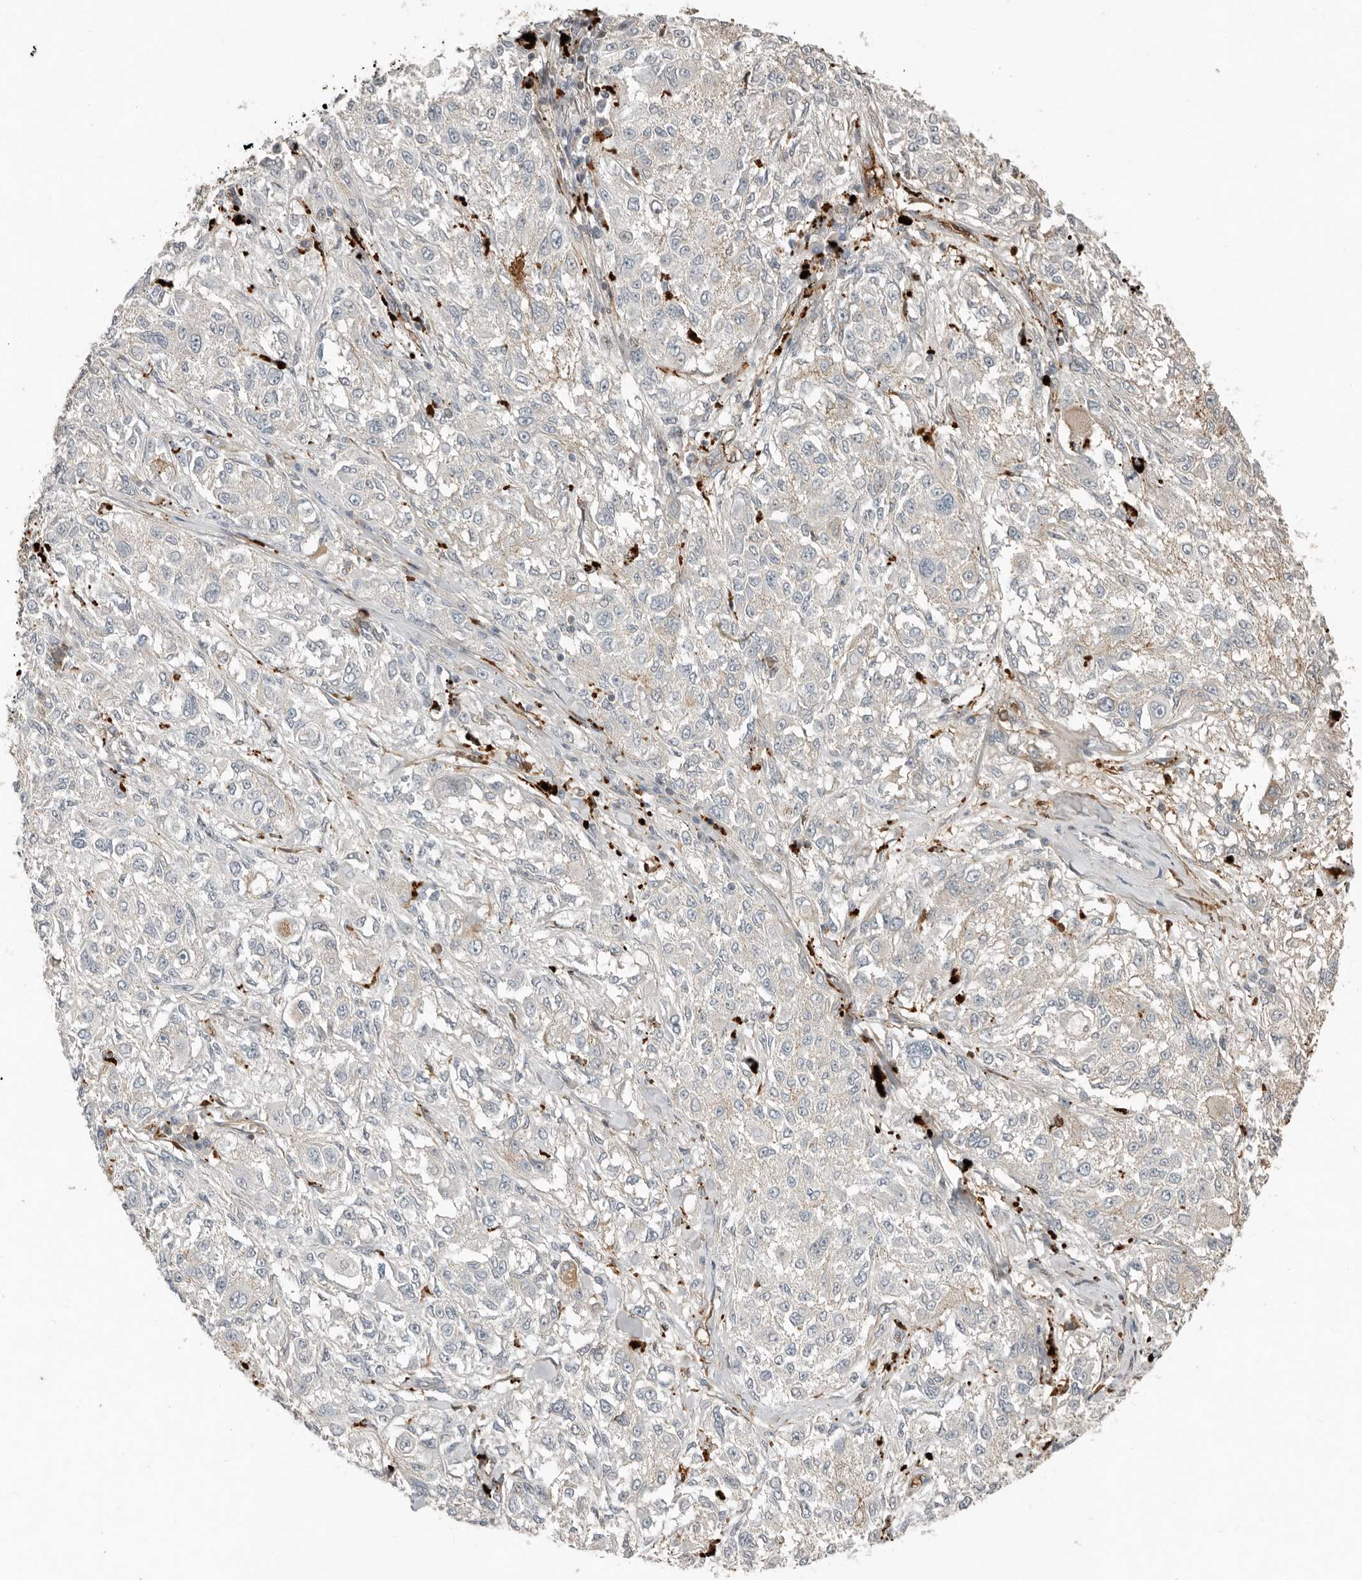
{"staining": {"intensity": "negative", "quantity": "none", "location": "none"}, "tissue": "melanoma", "cell_type": "Tumor cells", "image_type": "cancer", "snomed": [{"axis": "morphology", "description": "Necrosis, NOS"}, {"axis": "morphology", "description": "Malignant melanoma, NOS"}, {"axis": "topography", "description": "Skin"}], "caption": "Immunohistochemistry (IHC) of human malignant melanoma reveals no expression in tumor cells. (Immunohistochemistry (IHC), brightfield microscopy, high magnification).", "gene": "KLHL38", "patient": {"sex": "female", "age": 87}}